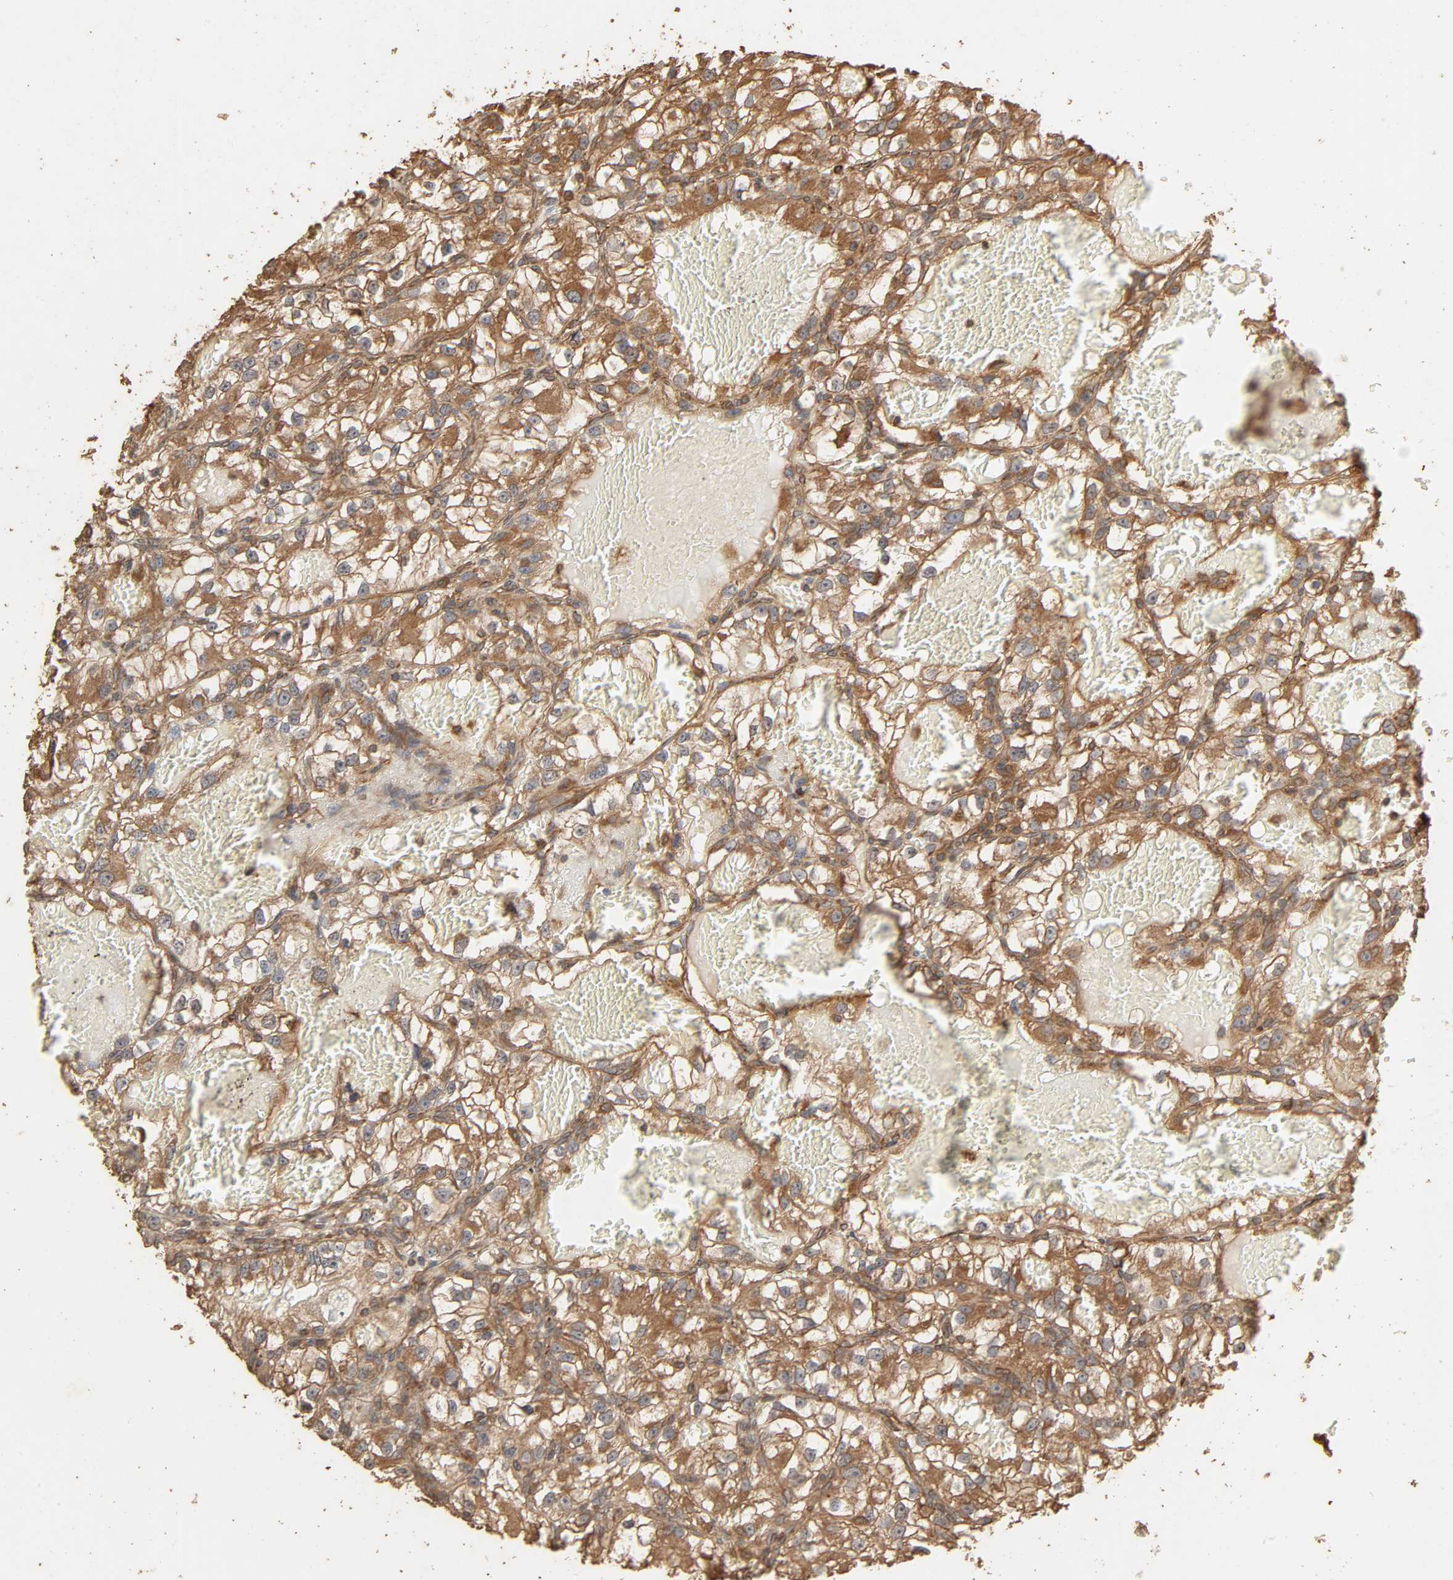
{"staining": {"intensity": "moderate", "quantity": "25%-75%", "location": "cytoplasmic/membranous"}, "tissue": "renal cancer", "cell_type": "Tumor cells", "image_type": "cancer", "snomed": [{"axis": "morphology", "description": "Adenocarcinoma, NOS"}, {"axis": "topography", "description": "Kidney"}], "caption": "Immunohistochemistry (IHC) of renal cancer (adenocarcinoma) displays medium levels of moderate cytoplasmic/membranous positivity in approximately 25%-75% of tumor cells. (DAB IHC with brightfield microscopy, high magnification).", "gene": "RPS6KA6", "patient": {"sex": "female", "age": 57}}